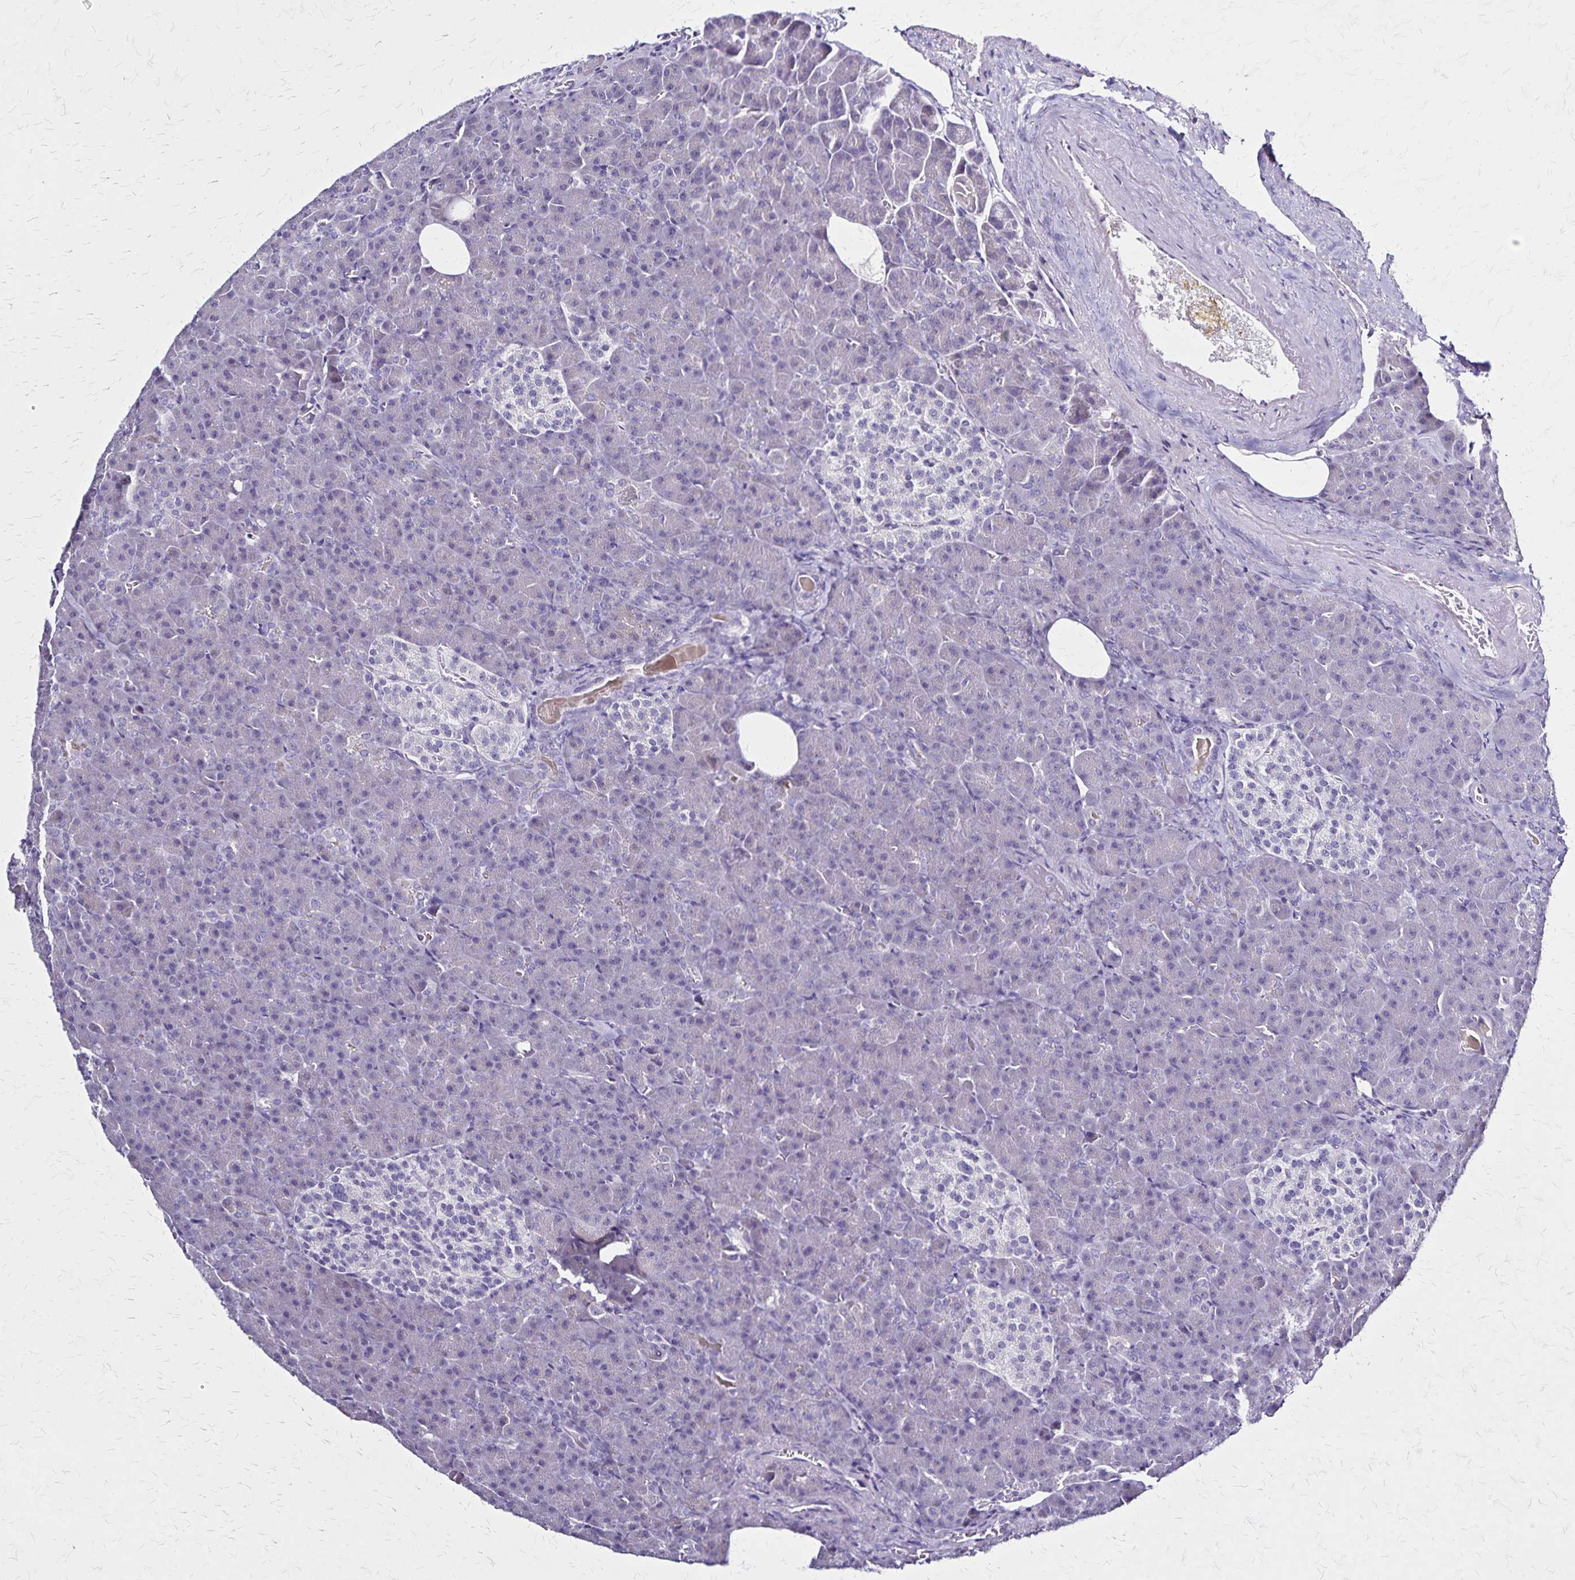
{"staining": {"intensity": "negative", "quantity": "none", "location": "none"}, "tissue": "pancreas", "cell_type": "Exocrine glandular cells", "image_type": "normal", "snomed": [{"axis": "morphology", "description": "Normal tissue, NOS"}, {"axis": "topography", "description": "Pancreas"}], "caption": "The photomicrograph displays no staining of exocrine glandular cells in benign pancreas.", "gene": "PLXNA4", "patient": {"sex": "female", "age": 74}}